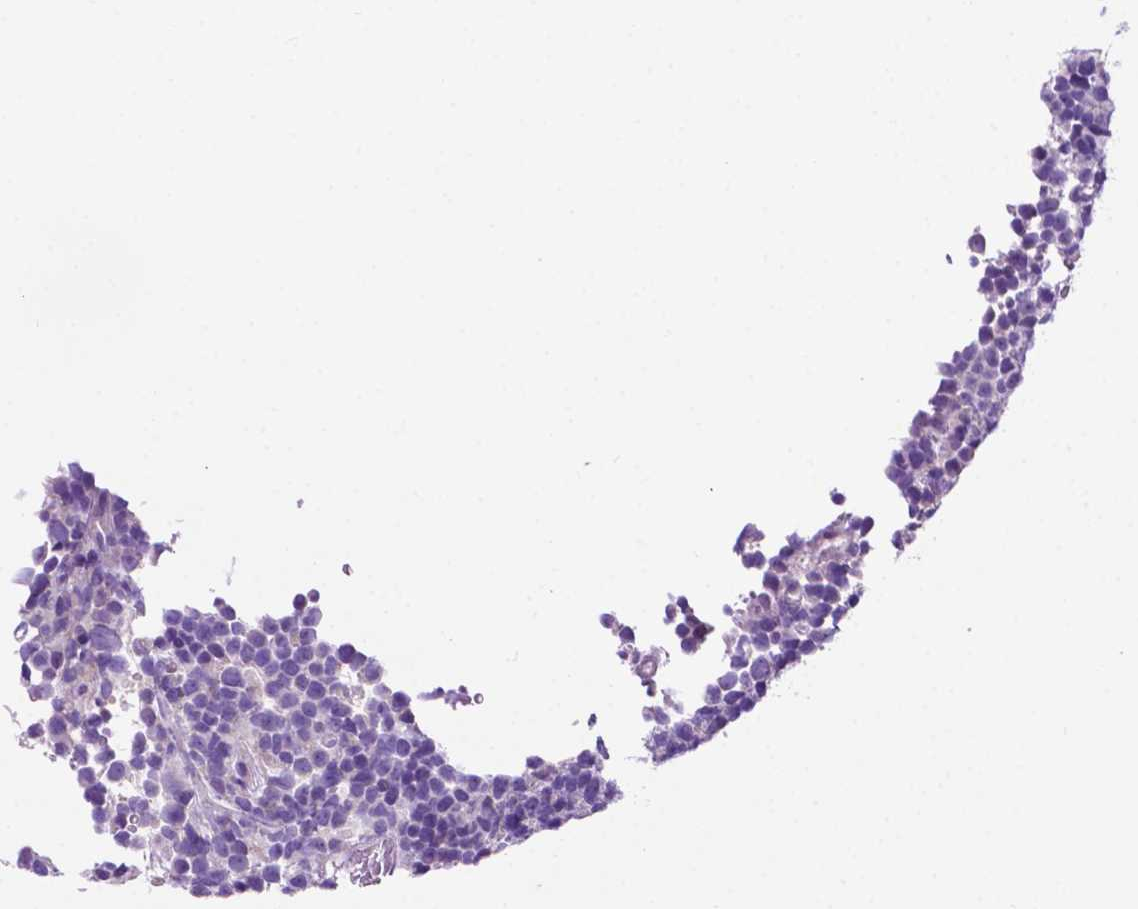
{"staining": {"intensity": "negative", "quantity": "none", "location": "none"}, "tissue": "glioma", "cell_type": "Tumor cells", "image_type": "cancer", "snomed": [{"axis": "morphology", "description": "Glioma, malignant, High grade"}, {"axis": "topography", "description": "Brain"}], "caption": "This is an immunohistochemistry (IHC) photomicrograph of human glioma. There is no positivity in tumor cells.", "gene": "PHYHIP", "patient": {"sex": "male", "age": 33}}